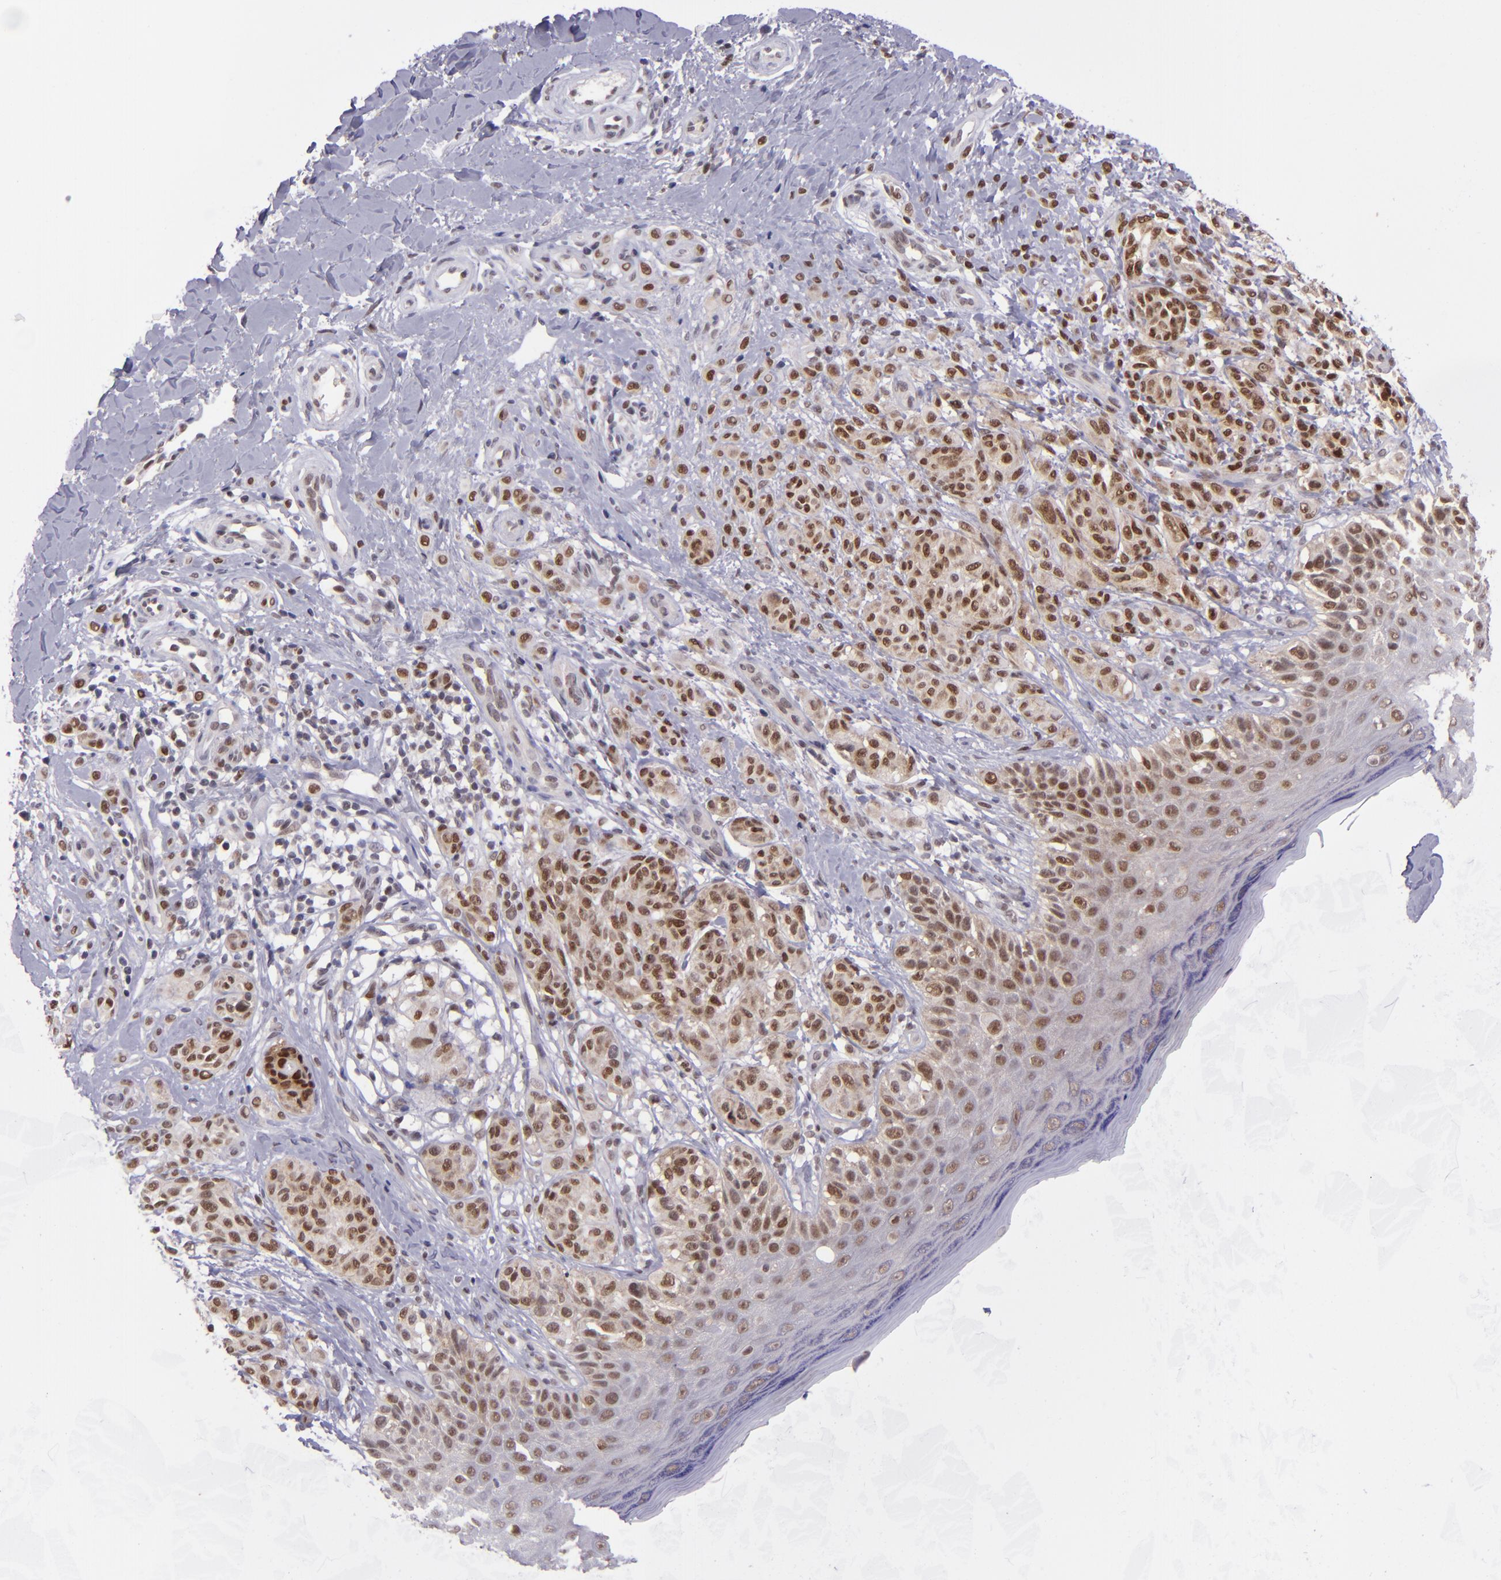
{"staining": {"intensity": "moderate", "quantity": ">75%", "location": "cytoplasmic/membranous,nuclear"}, "tissue": "melanoma", "cell_type": "Tumor cells", "image_type": "cancer", "snomed": [{"axis": "morphology", "description": "Malignant melanoma, NOS"}, {"axis": "topography", "description": "Skin"}], "caption": "Immunohistochemical staining of melanoma demonstrates moderate cytoplasmic/membranous and nuclear protein positivity in about >75% of tumor cells.", "gene": "BAG1", "patient": {"sex": "male", "age": 57}}